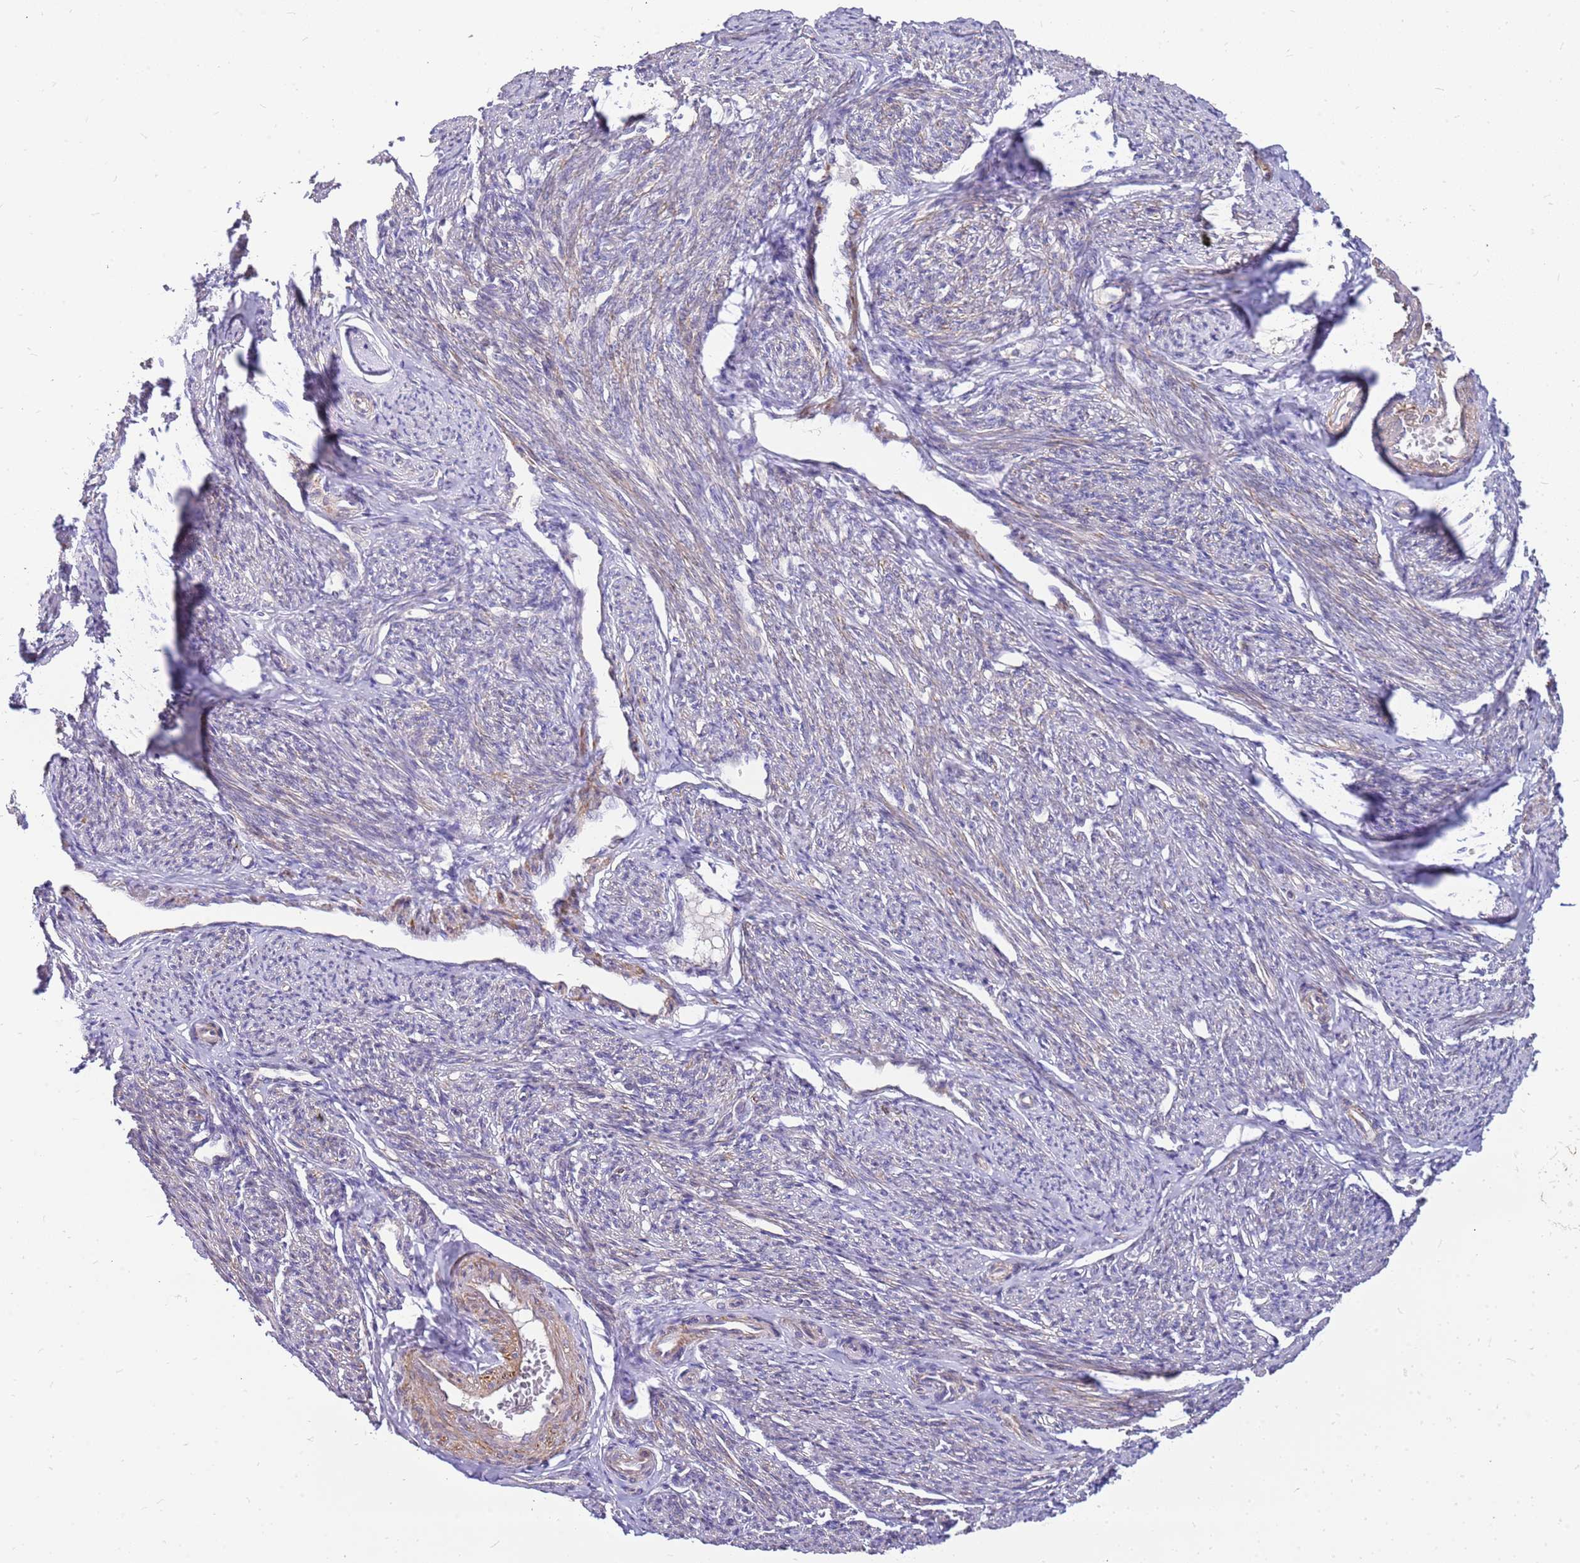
{"staining": {"intensity": "strong", "quantity": "25%-75%", "location": "cytoplasmic/membranous"}, "tissue": "smooth muscle", "cell_type": "Smooth muscle cells", "image_type": "normal", "snomed": [{"axis": "morphology", "description": "Normal tissue, NOS"}, {"axis": "topography", "description": "Smooth muscle"}, {"axis": "topography", "description": "Uterus"}], "caption": "Protein expression analysis of unremarkable smooth muscle demonstrates strong cytoplasmic/membranous positivity in about 25%-75% of smooth muscle cells.", "gene": "MVD", "patient": {"sex": "female", "age": 59}}